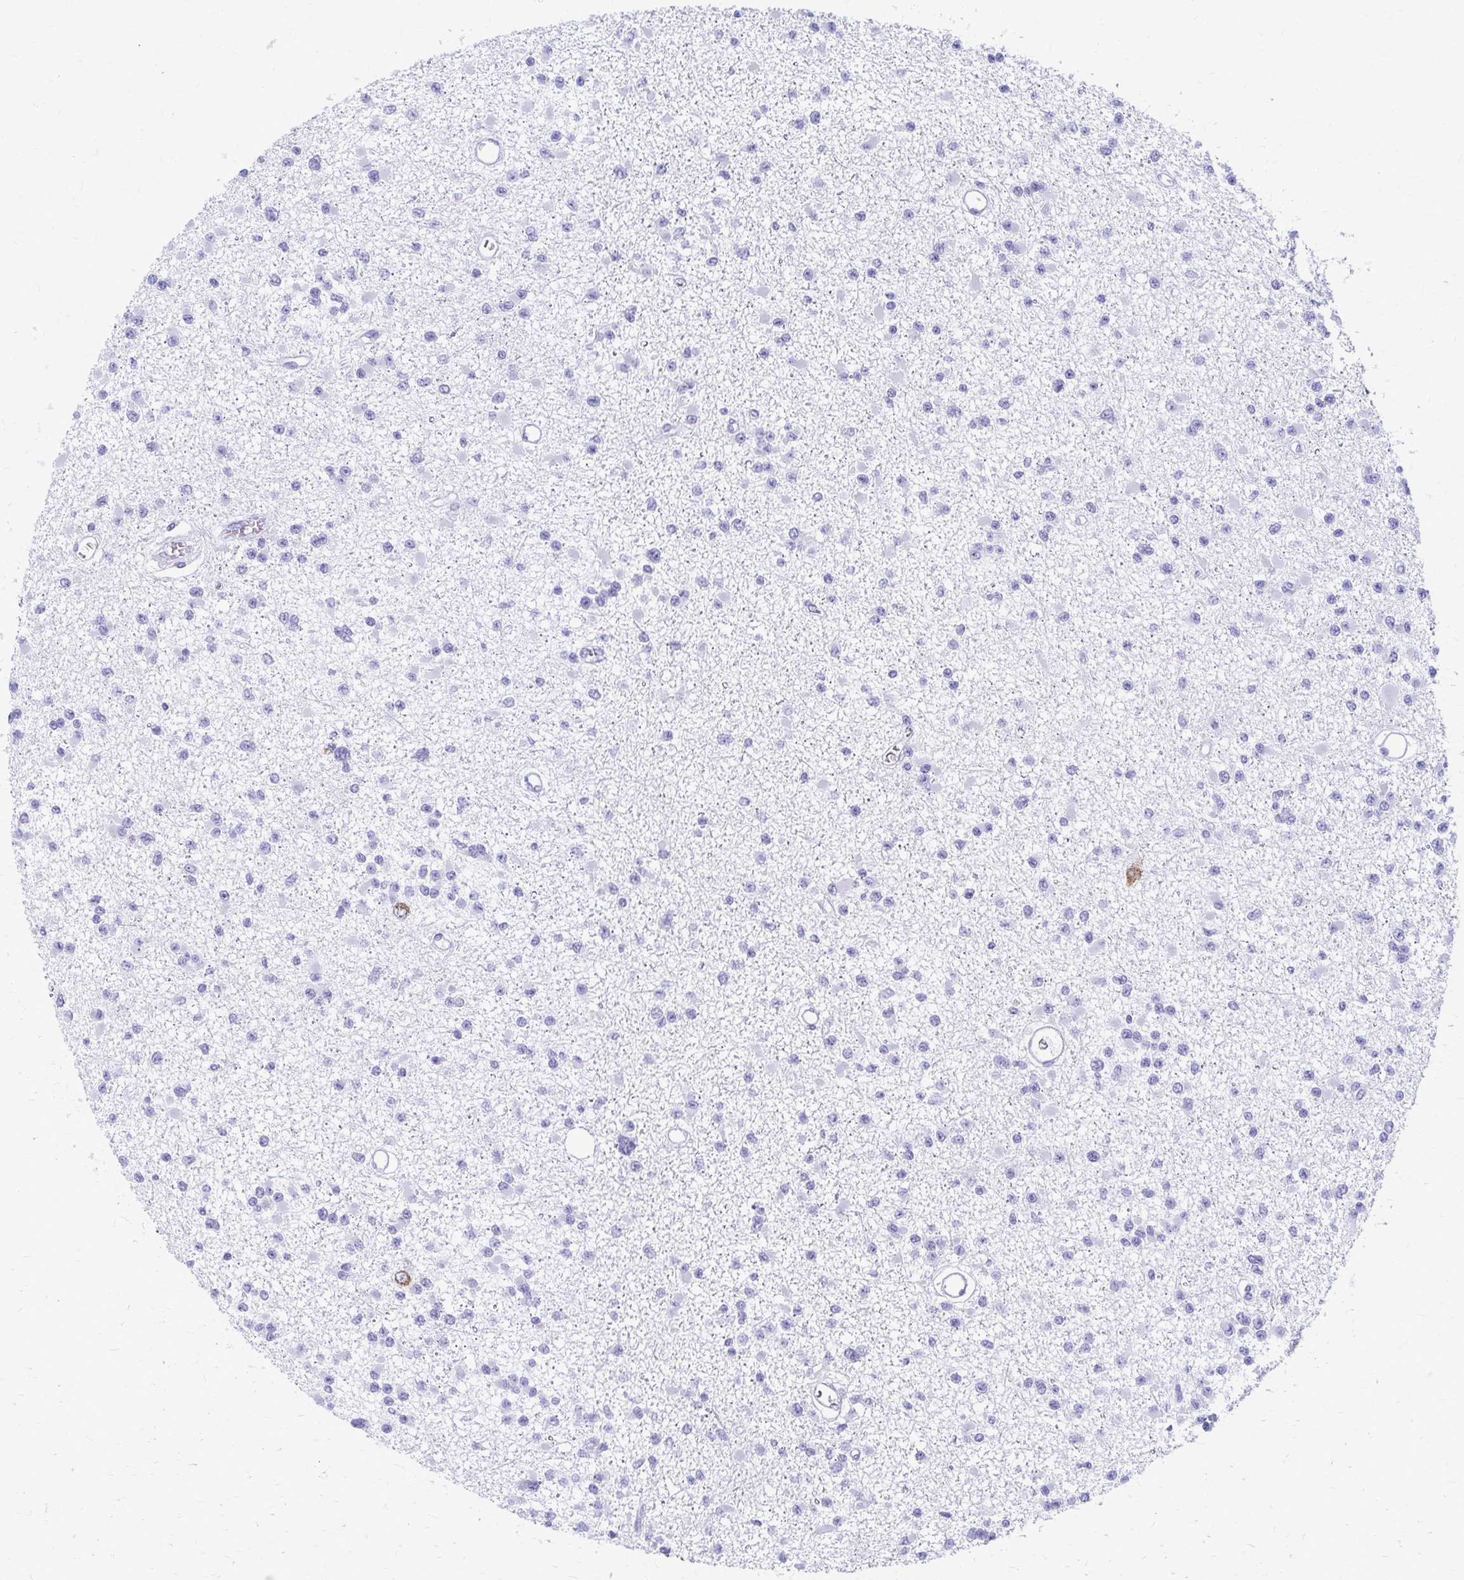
{"staining": {"intensity": "negative", "quantity": "none", "location": "none"}, "tissue": "glioma", "cell_type": "Tumor cells", "image_type": "cancer", "snomed": [{"axis": "morphology", "description": "Glioma, malignant, Low grade"}, {"axis": "topography", "description": "Brain"}], "caption": "Tumor cells show no significant protein positivity in glioma.", "gene": "CELF5", "patient": {"sex": "female", "age": 22}}